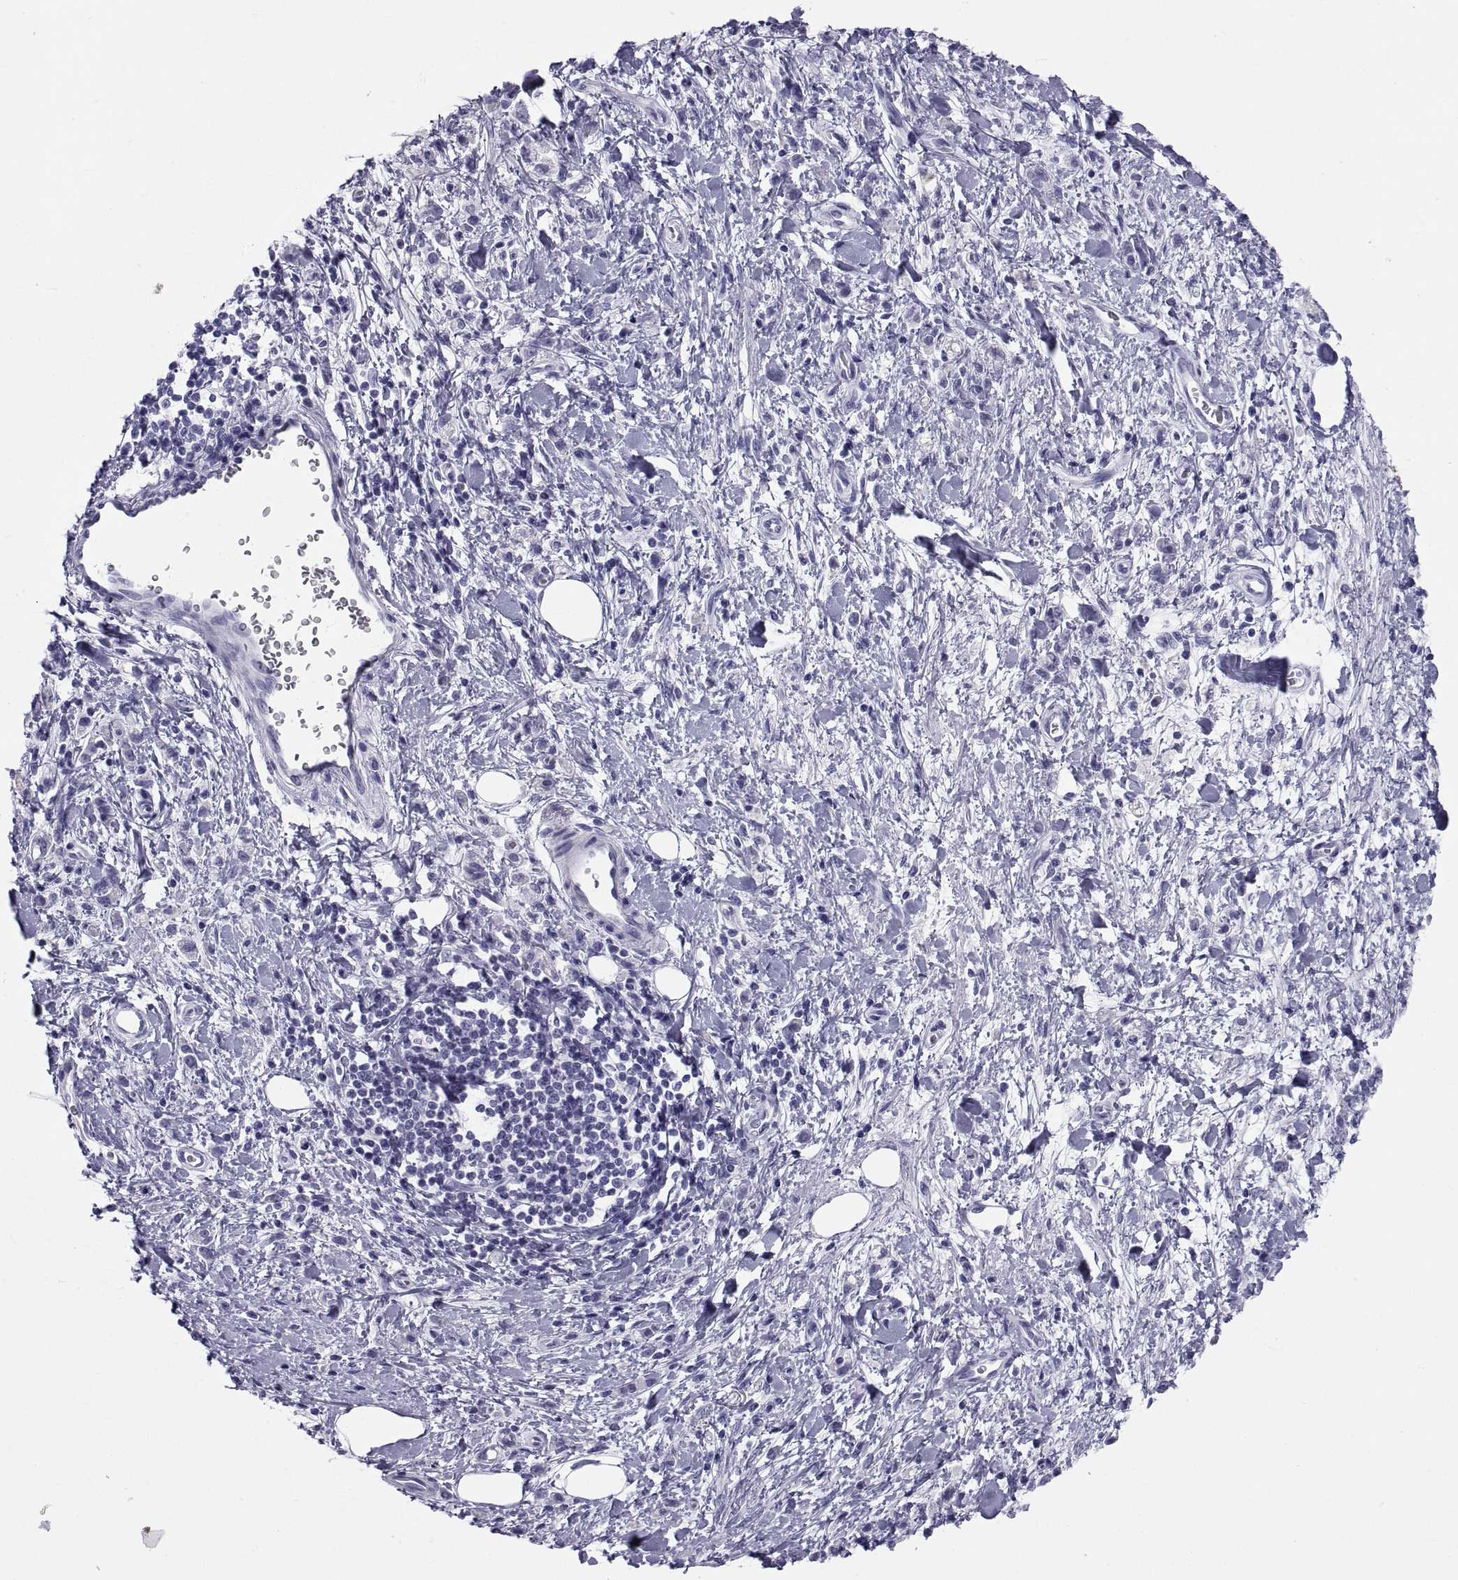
{"staining": {"intensity": "negative", "quantity": "none", "location": "none"}, "tissue": "stomach cancer", "cell_type": "Tumor cells", "image_type": "cancer", "snomed": [{"axis": "morphology", "description": "Adenocarcinoma, NOS"}, {"axis": "topography", "description": "Stomach"}], "caption": "DAB immunohistochemical staining of human stomach cancer (adenocarcinoma) shows no significant positivity in tumor cells.", "gene": "NPTX2", "patient": {"sex": "male", "age": 77}}